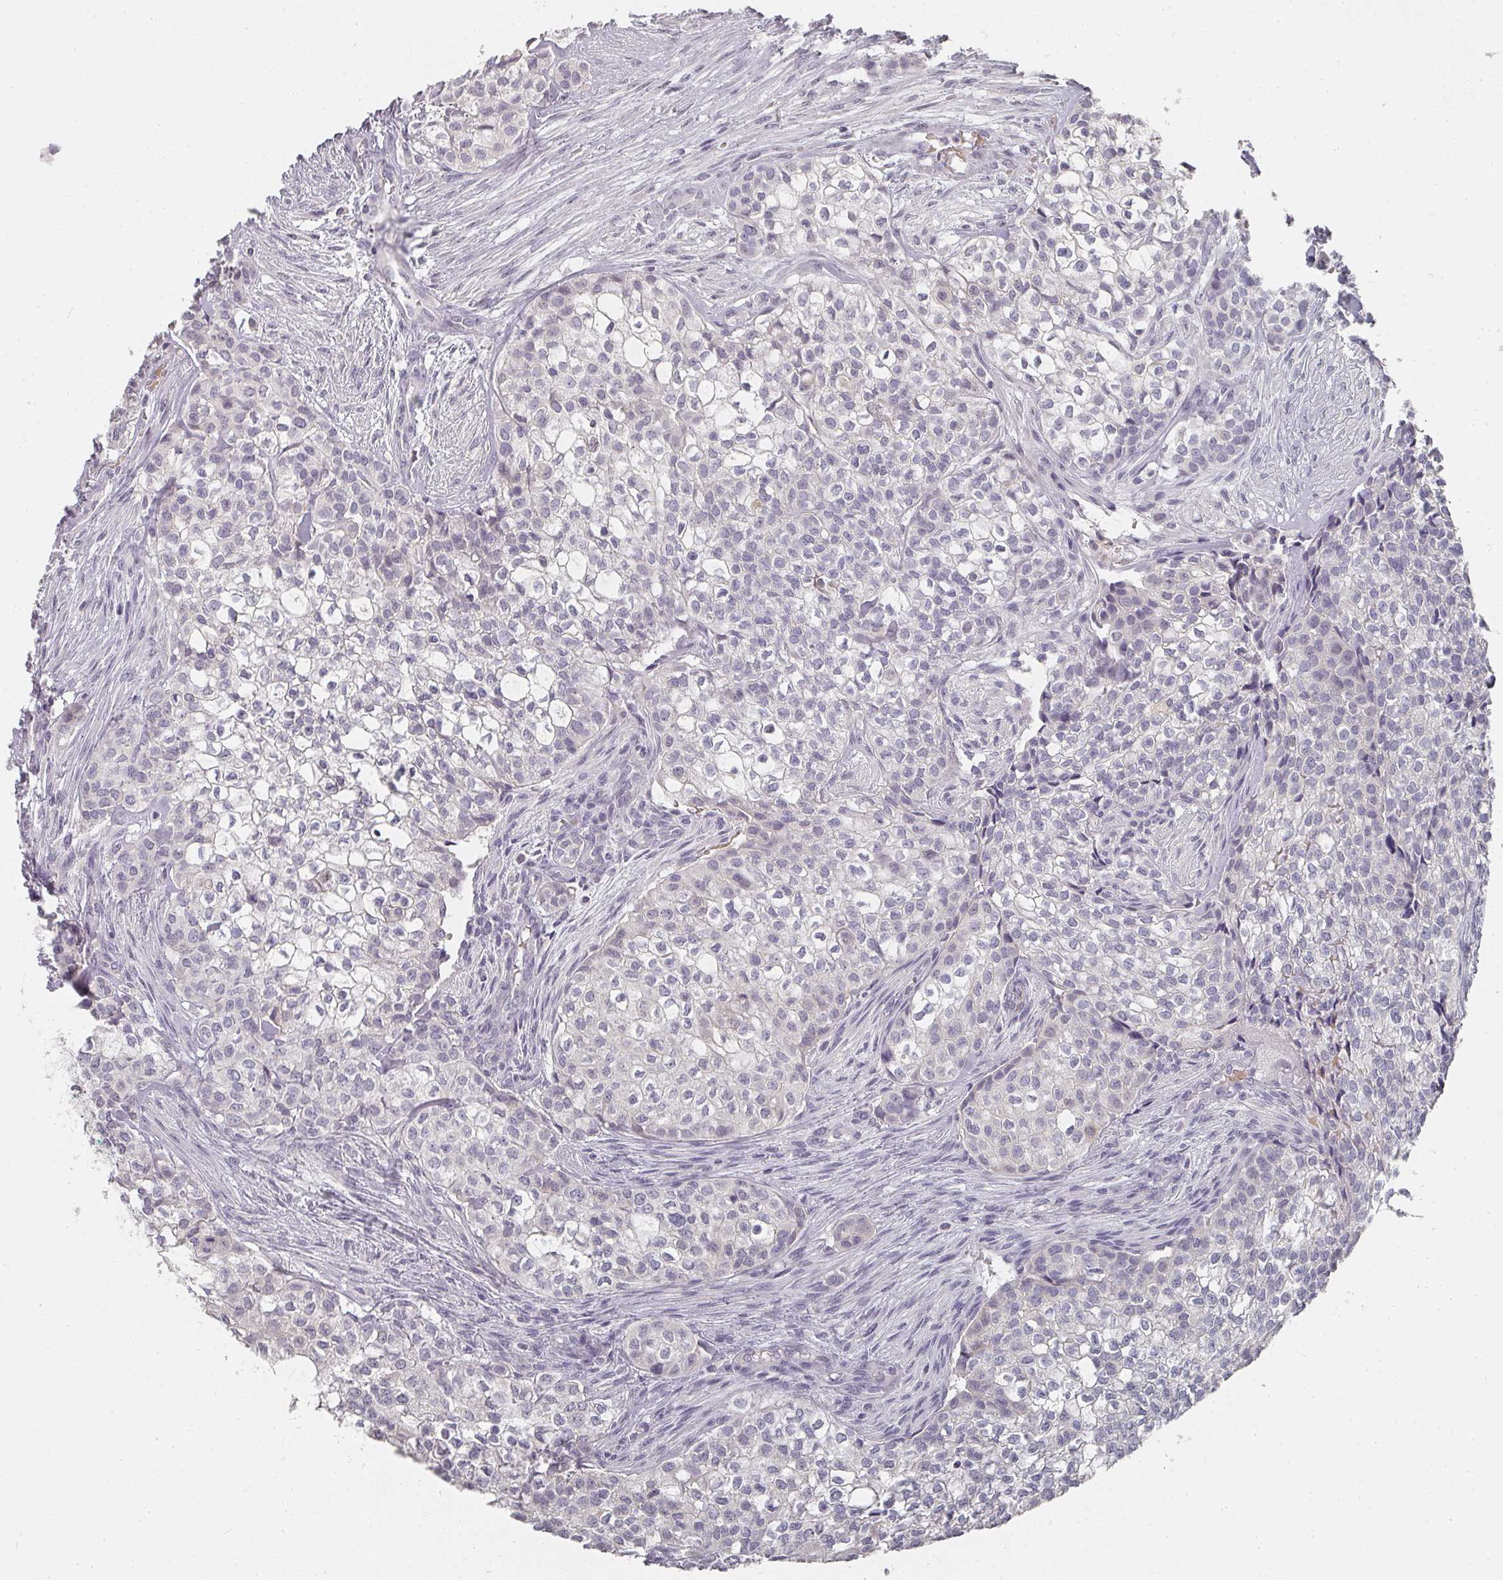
{"staining": {"intensity": "negative", "quantity": "none", "location": "none"}, "tissue": "head and neck cancer", "cell_type": "Tumor cells", "image_type": "cancer", "snomed": [{"axis": "morphology", "description": "Adenocarcinoma, NOS"}, {"axis": "topography", "description": "Head-Neck"}], "caption": "This micrograph is of head and neck cancer (adenocarcinoma) stained with immunohistochemistry (IHC) to label a protein in brown with the nuclei are counter-stained blue. There is no positivity in tumor cells.", "gene": "SHISA2", "patient": {"sex": "male", "age": 81}}